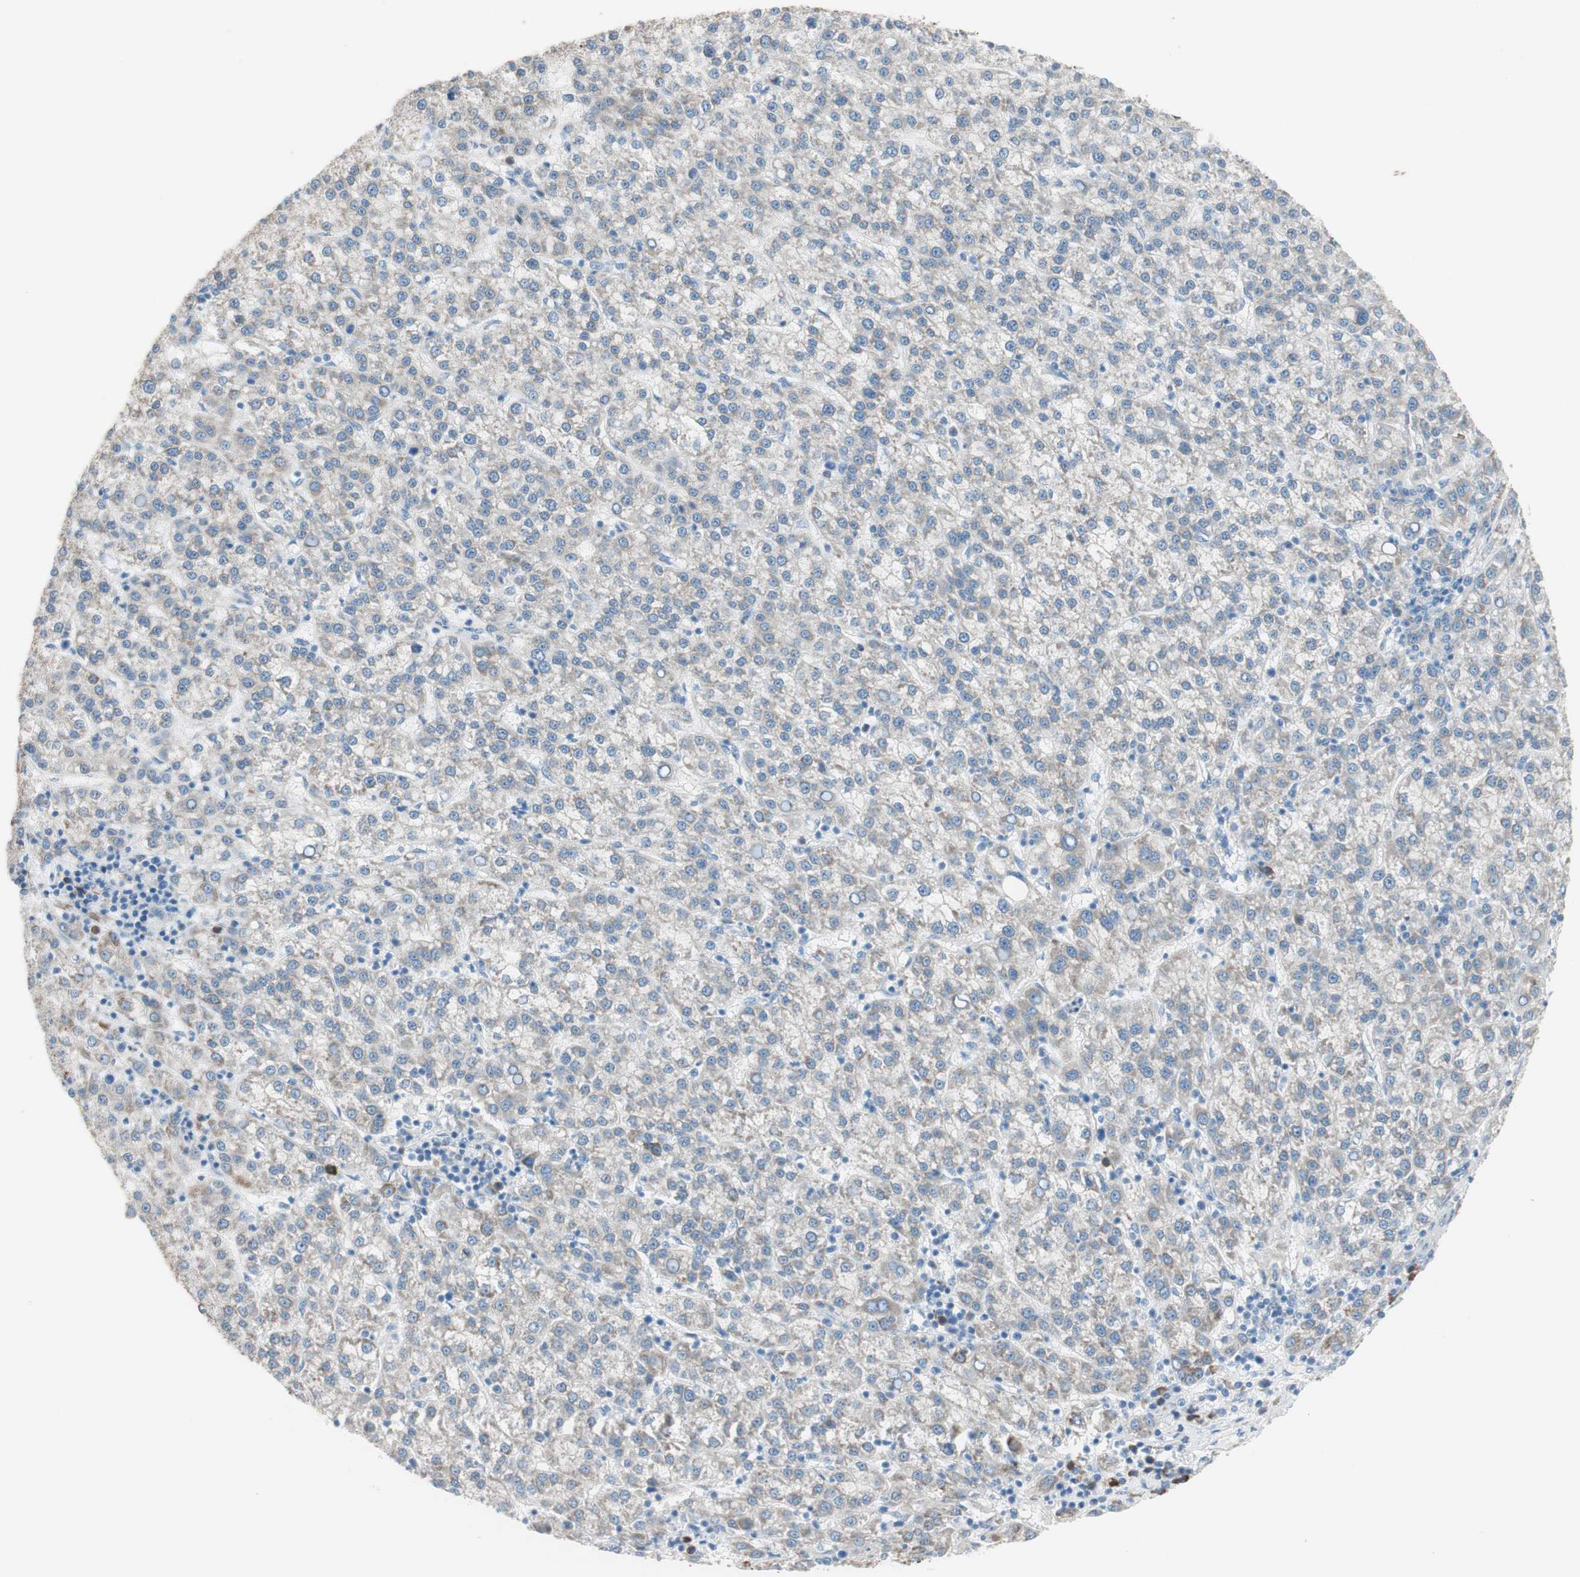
{"staining": {"intensity": "weak", "quantity": ">75%", "location": "cytoplasmic/membranous"}, "tissue": "liver cancer", "cell_type": "Tumor cells", "image_type": "cancer", "snomed": [{"axis": "morphology", "description": "Carcinoma, Hepatocellular, NOS"}, {"axis": "topography", "description": "Liver"}], "caption": "Protein analysis of hepatocellular carcinoma (liver) tissue displays weak cytoplasmic/membranous staining in about >75% of tumor cells.", "gene": "P4HTM", "patient": {"sex": "female", "age": 58}}